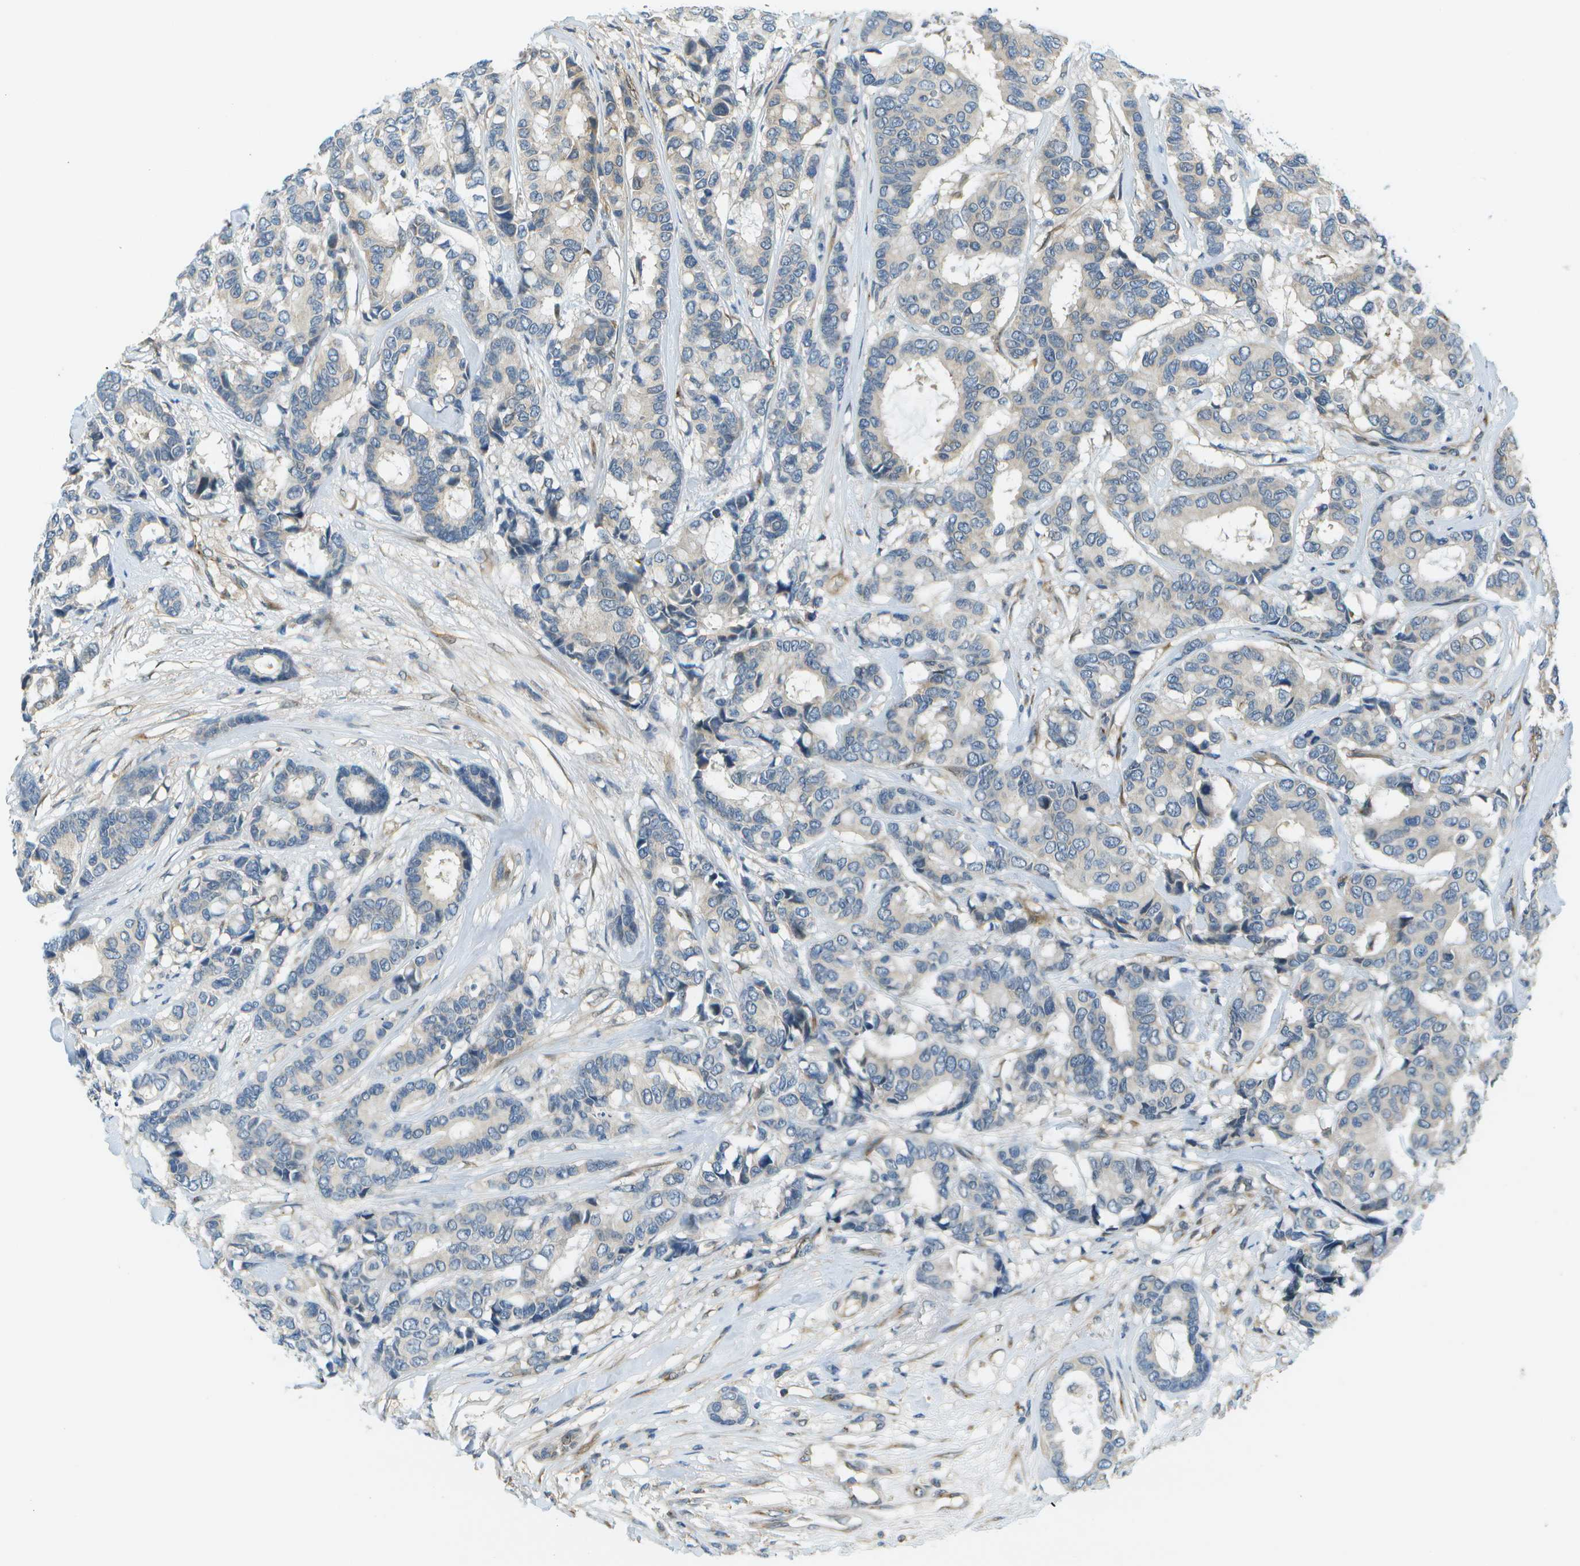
{"staining": {"intensity": "negative", "quantity": "none", "location": "none"}, "tissue": "breast cancer", "cell_type": "Tumor cells", "image_type": "cancer", "snomed": [{"axis": "morphology", "description": "Duct carcinoma"}, {"axis": "topography", "description": "Breast"}], "caption": "The micrograph reveals no staining of tumor cells in breast cancer.", "gene": "CTIF", "patient": {"sex": "female", "age": 87}}